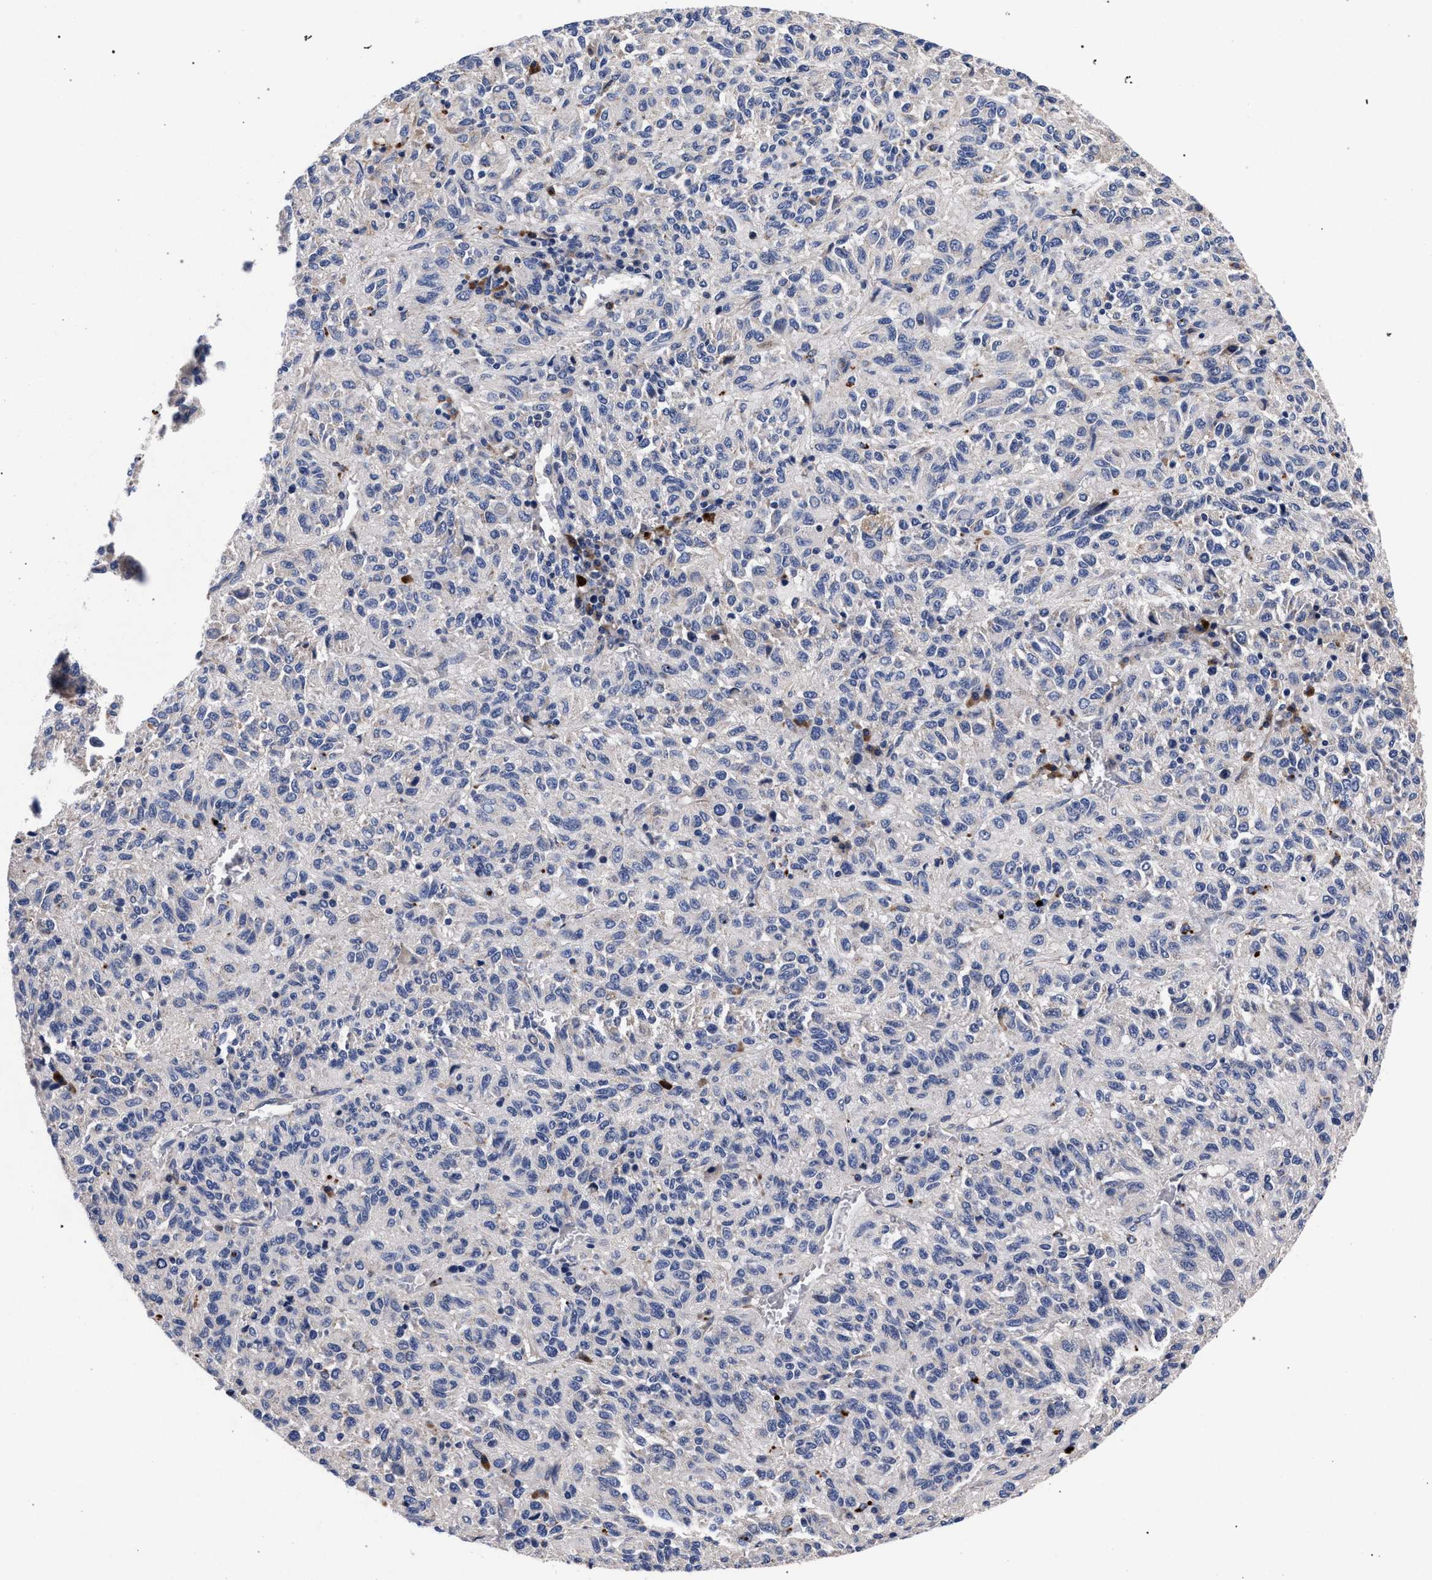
{"staining": {"intensity": "negative", "quantity": "none", "location": "none"}, "tissue": "melanoma", "cell_type": "Tumor cells", "image_type": "cancer", "snomed": [{"axis": "morphology", "description": "Malignant melanoma, Metastatic site"}, {"axis": "topography", "description": "Lung"}], "caption": "Immunohistochemistry (IHC) of human malignant melanoma (metastatic site) shows no positivity in tumor cells.", "gene": "ACOX1", "patient": {"sex": "male", "age": 64}}